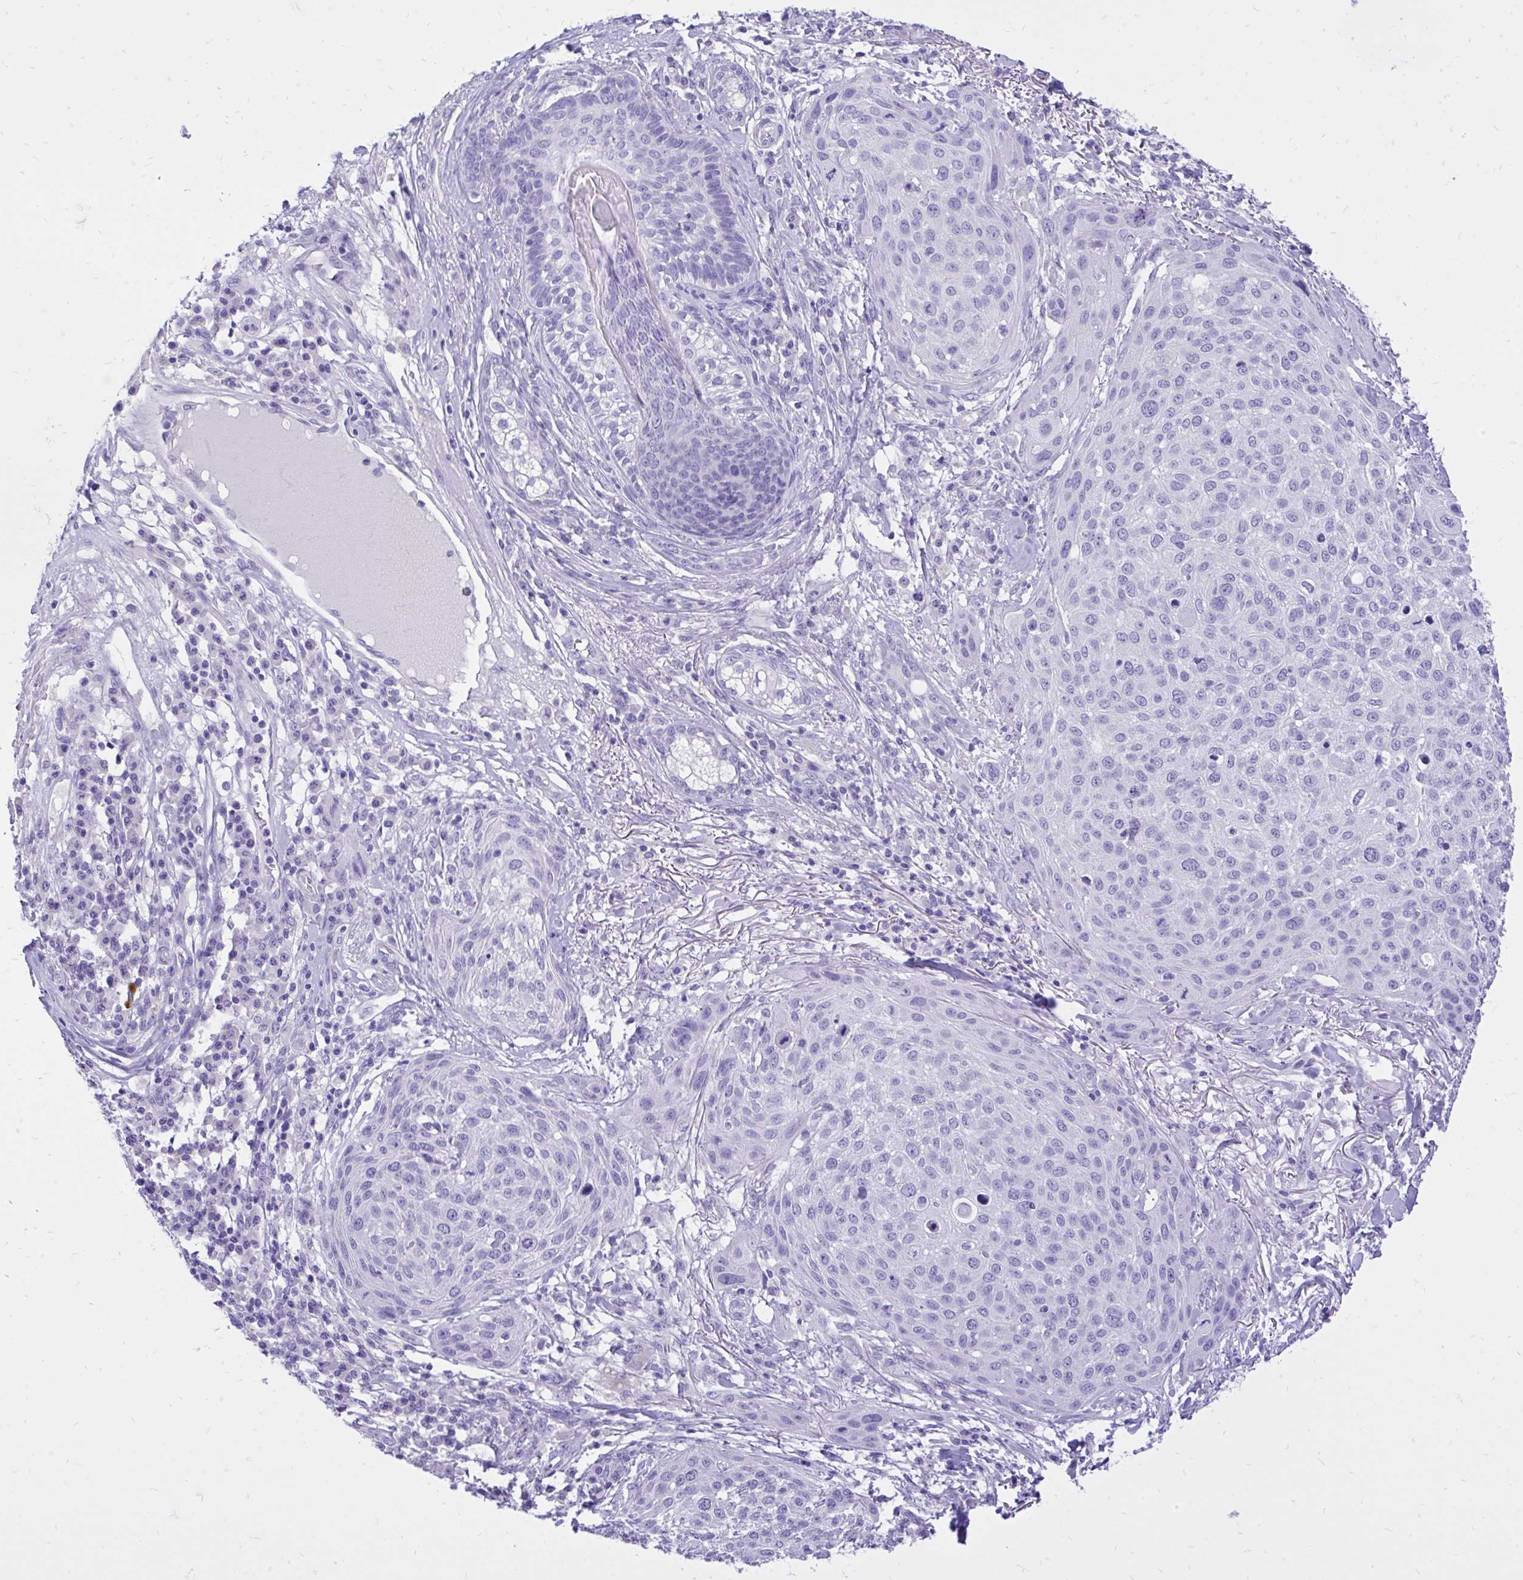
{"staining": {"intensity": "negative", "quantity": "none", "location": "none"}, "tissue": "skin cancer", "cell_type": "Tumor cells", "image_type": "cancer", "snomed": [{"axis": "morphology", "description": "Squamous cell carcinoma, NOS"}, {"axis": "topography", "description": "Skin"}], "caption": "Skin cancer was stained to show a protein in brown. There is no significant positivity in tumor cells.", "gene": "MON1A", "patient": {"sex": "female", "age": 87}}